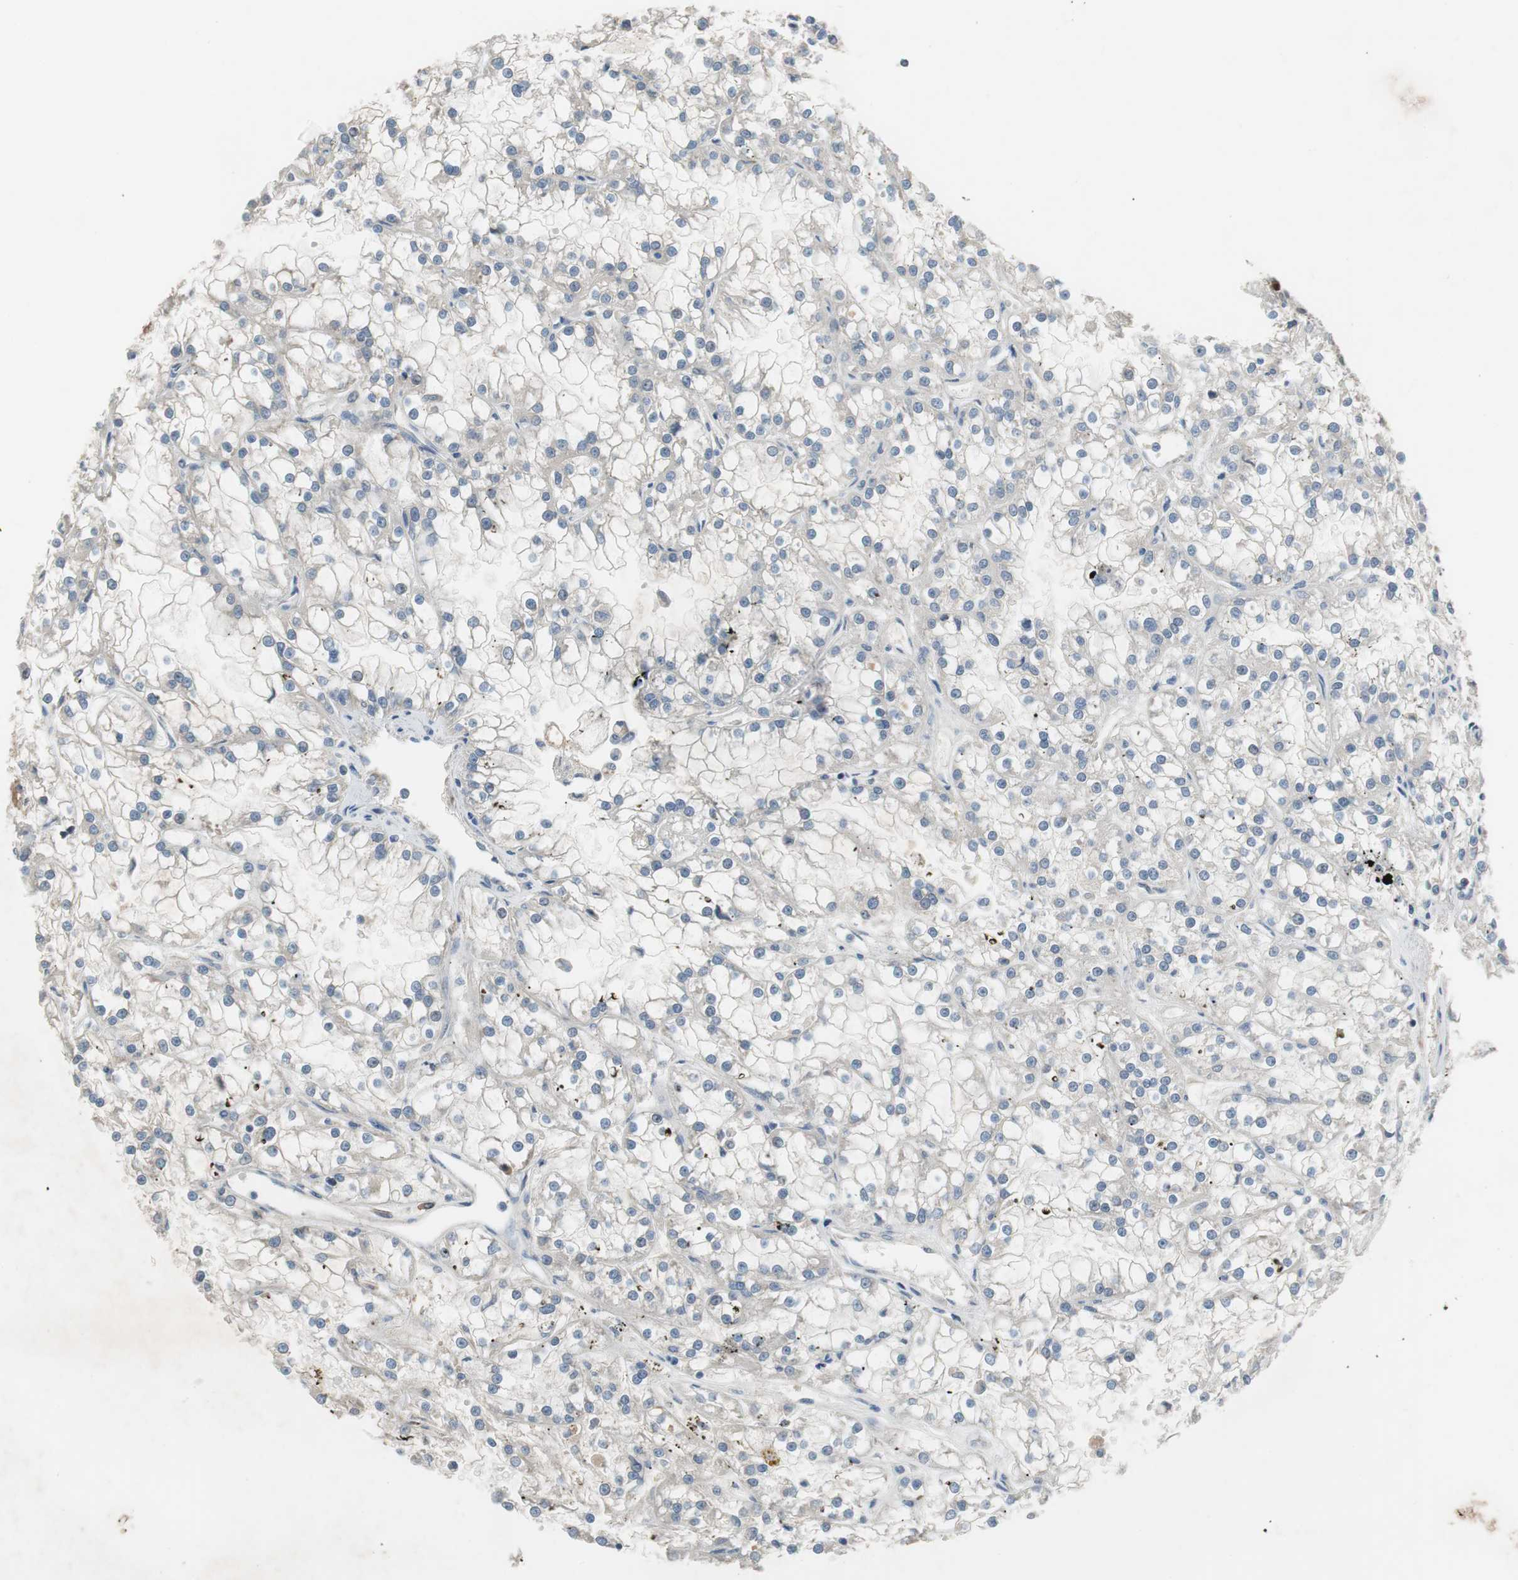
{"staining": {"intensity": "negative", "quantity": "none", "location": "none"}, "tissue": "renal cancer", "cell_type": "Tumor cells", "image_type": "cancer", "snomed": [{"axis": "morphology", "description": "Adenocarcinoma, NOS"}, {"axis": "topography", "description": "Kidney"}], "caption": "This is a histopathology image of immunohistochemistry staining of renal cancer (adenocarcinoma), which shows no expression in tumor cells.", "gene": "COL12A1", "patient": {"sex": "female", "age": 52}}